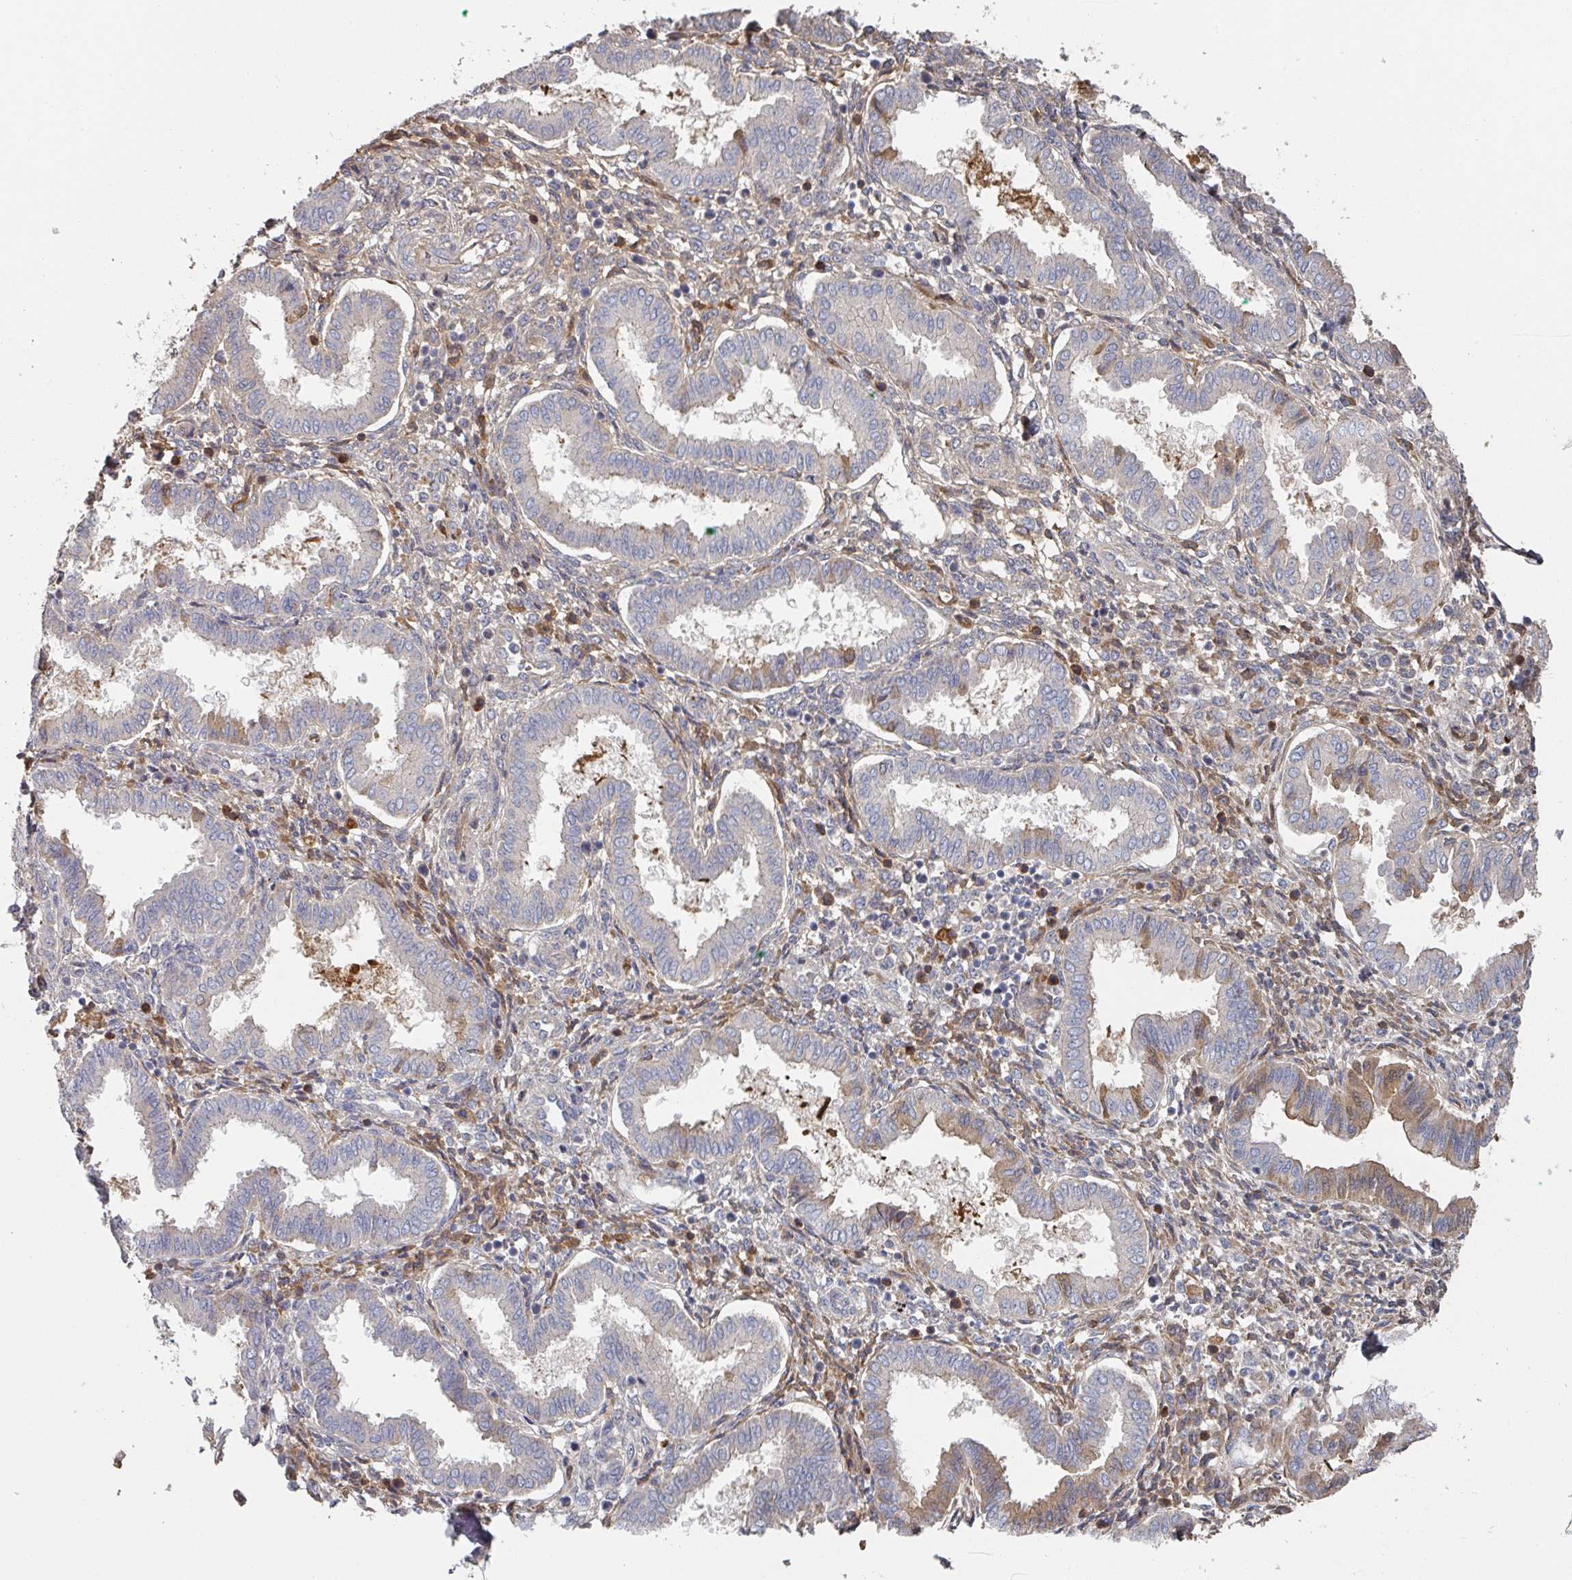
{"staining": {"intensity": "weak", "quantity": "<25%", "location": "cytoplasmic/membranous"}, "tissue": "endometrium", "cell_type": "Cells in endometrial stroma", "image_type": "normal", "snomed": [{"axis": "morphology", "description": "Normal tissue, NOS"}, {"axis": "topography", "description": "Endometrium"}], "caption": "DAB (3,3'-diaminobenzidine) immunohistochemical staining of unremarkable human endometrium exhibits no significant staining in cells in endometrial stroma. (DAB (3,3'-diaminobenzidine) immunohistochemistry, high magnification).", "gene": "ENSG00000249773", "patient": {"sex": "female", "age": 24}}